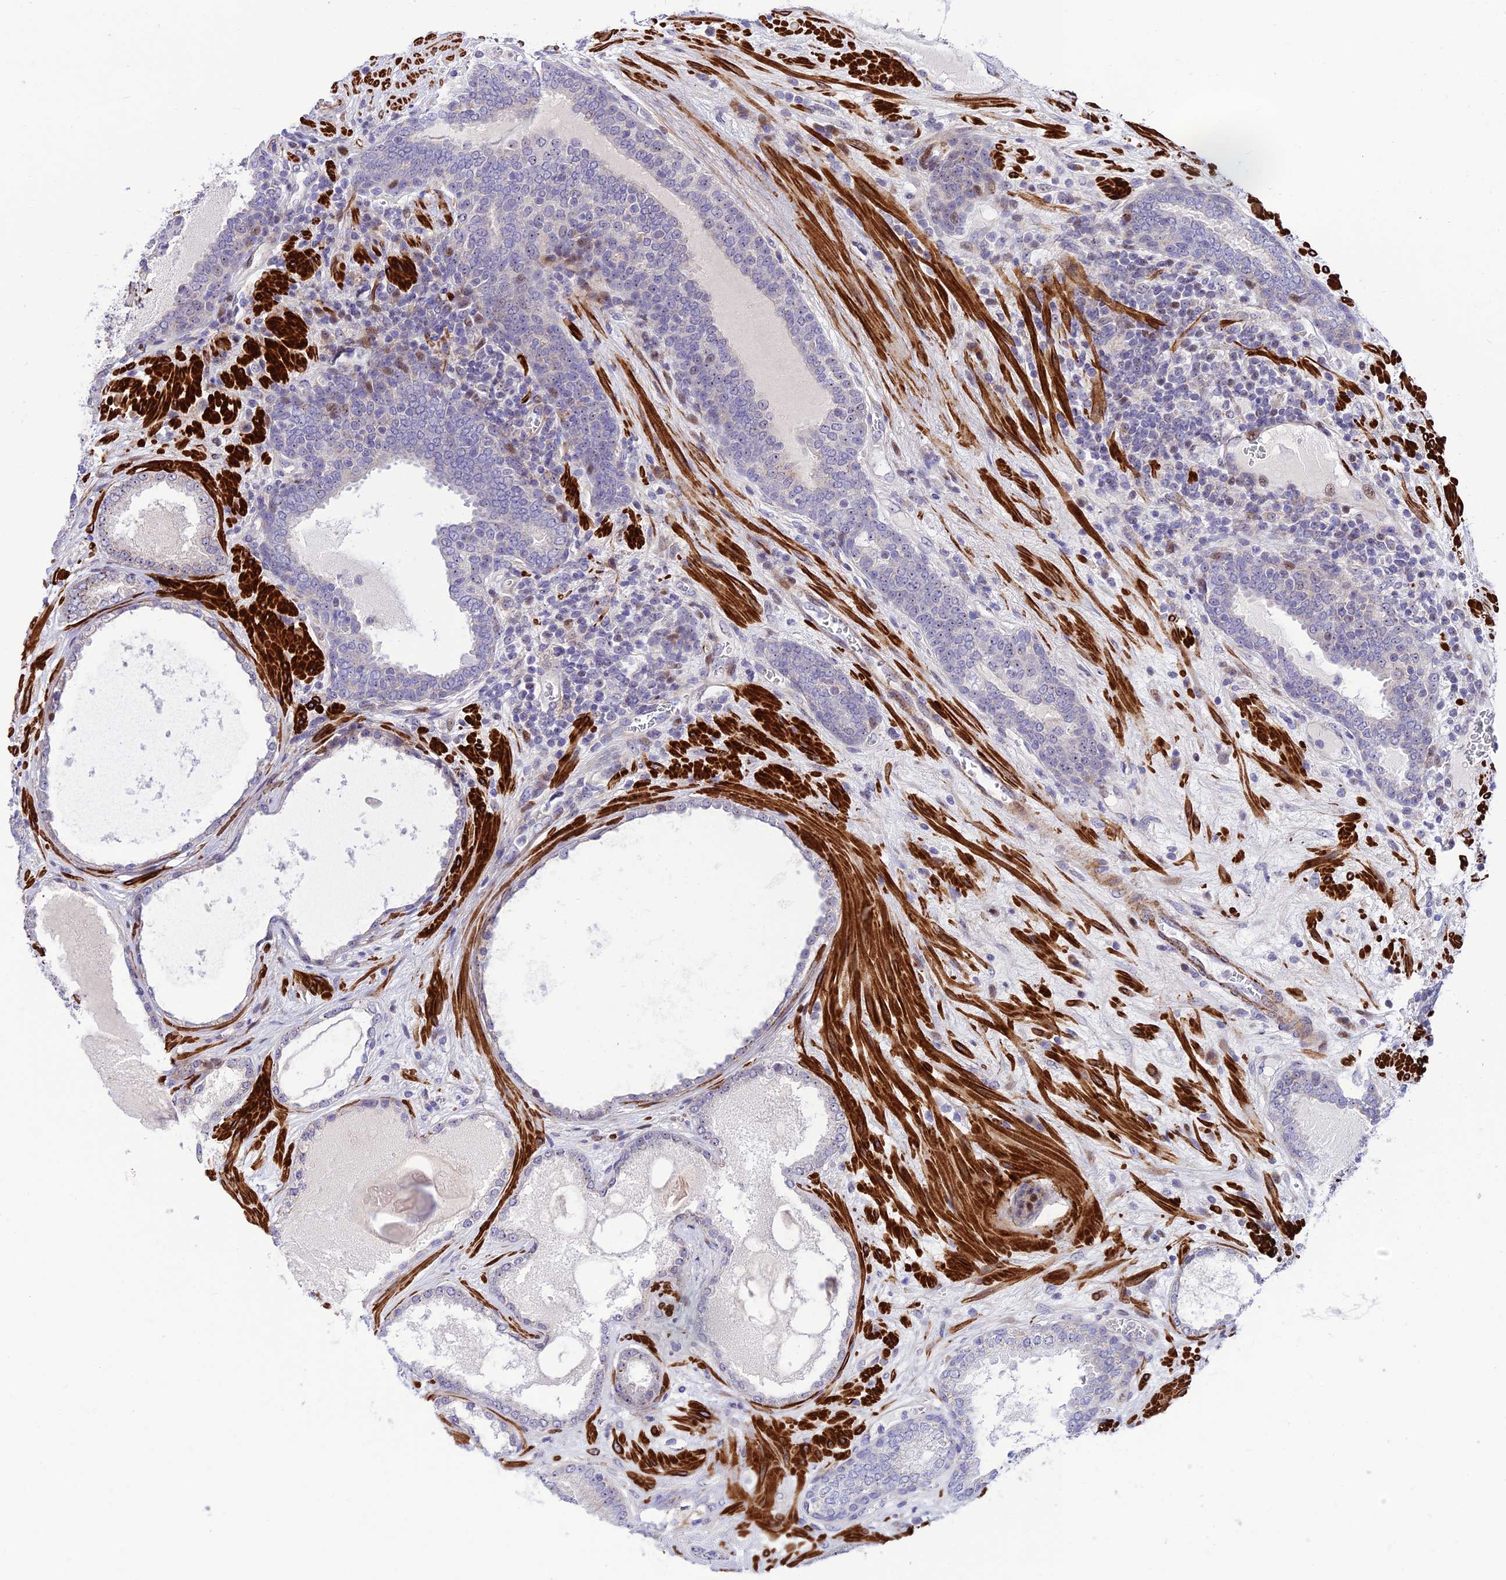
{"staining": {"intensity": "weak", "quantity": "<25%", "location": "nuclear"}, "tissue": "prostate cancer", "cell_type": "Tumor cells", "image_type": "cancer", "snomed": [{"axis": "morphology", "description": "Adenocarcinoma, Low grade"}, {"axis": "topography", "description": "Prostate"}], "caption": "There is no significant expression in tumor cells of prostate cancer (adenocarcinoma (low-grade)). The staining is performed using DAB (3,3'-diaminobenzidine) brown chromogen with nuclei counter-stained in using hematoxylin.", "gene": "KBTBD7", "patient": {"sex": "male", "age": 57}}